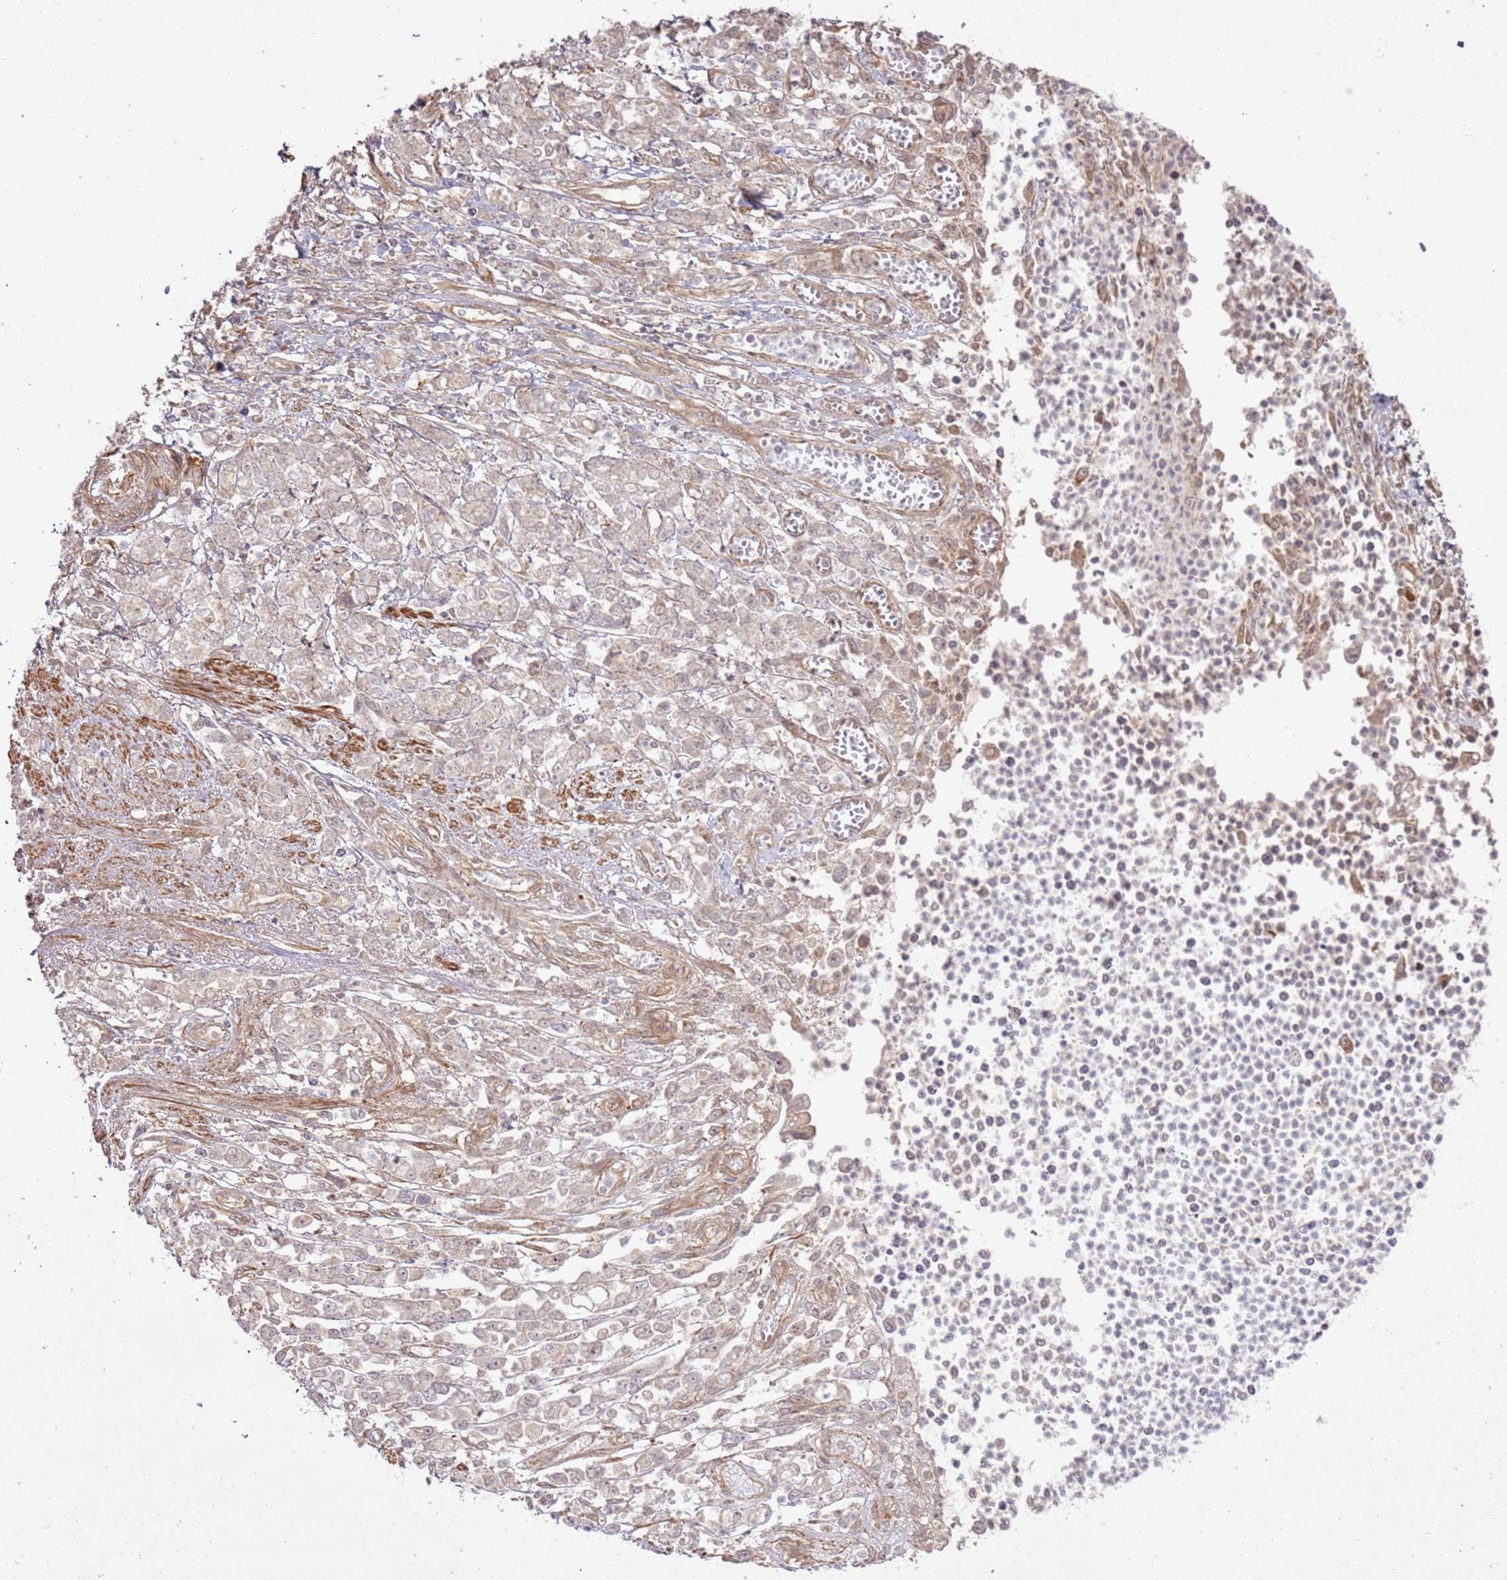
{"staining": {"intensity": "weak", "quantity": "25%-75%", "location": "nuclear"}, "tissue": "stomach cancer", "cell_type": "Tumor cells", "image_type": "cancer", "snomed": [{"axis": "morphology", "description": "Adenocarcinoma, NOS"}, {"axis": "topography", "description": "Stomach"}], "caption": "Weak nuclear expression is identified in about 25%-75% of tumor cells in stomach cancer. The staining is performed using DAB brown chromogen to label protein expression. The nuclei are counter-stained blue using hematoxylin.", "gene": "ZNF623", "patient": {"sex": "female", "age": 76}}